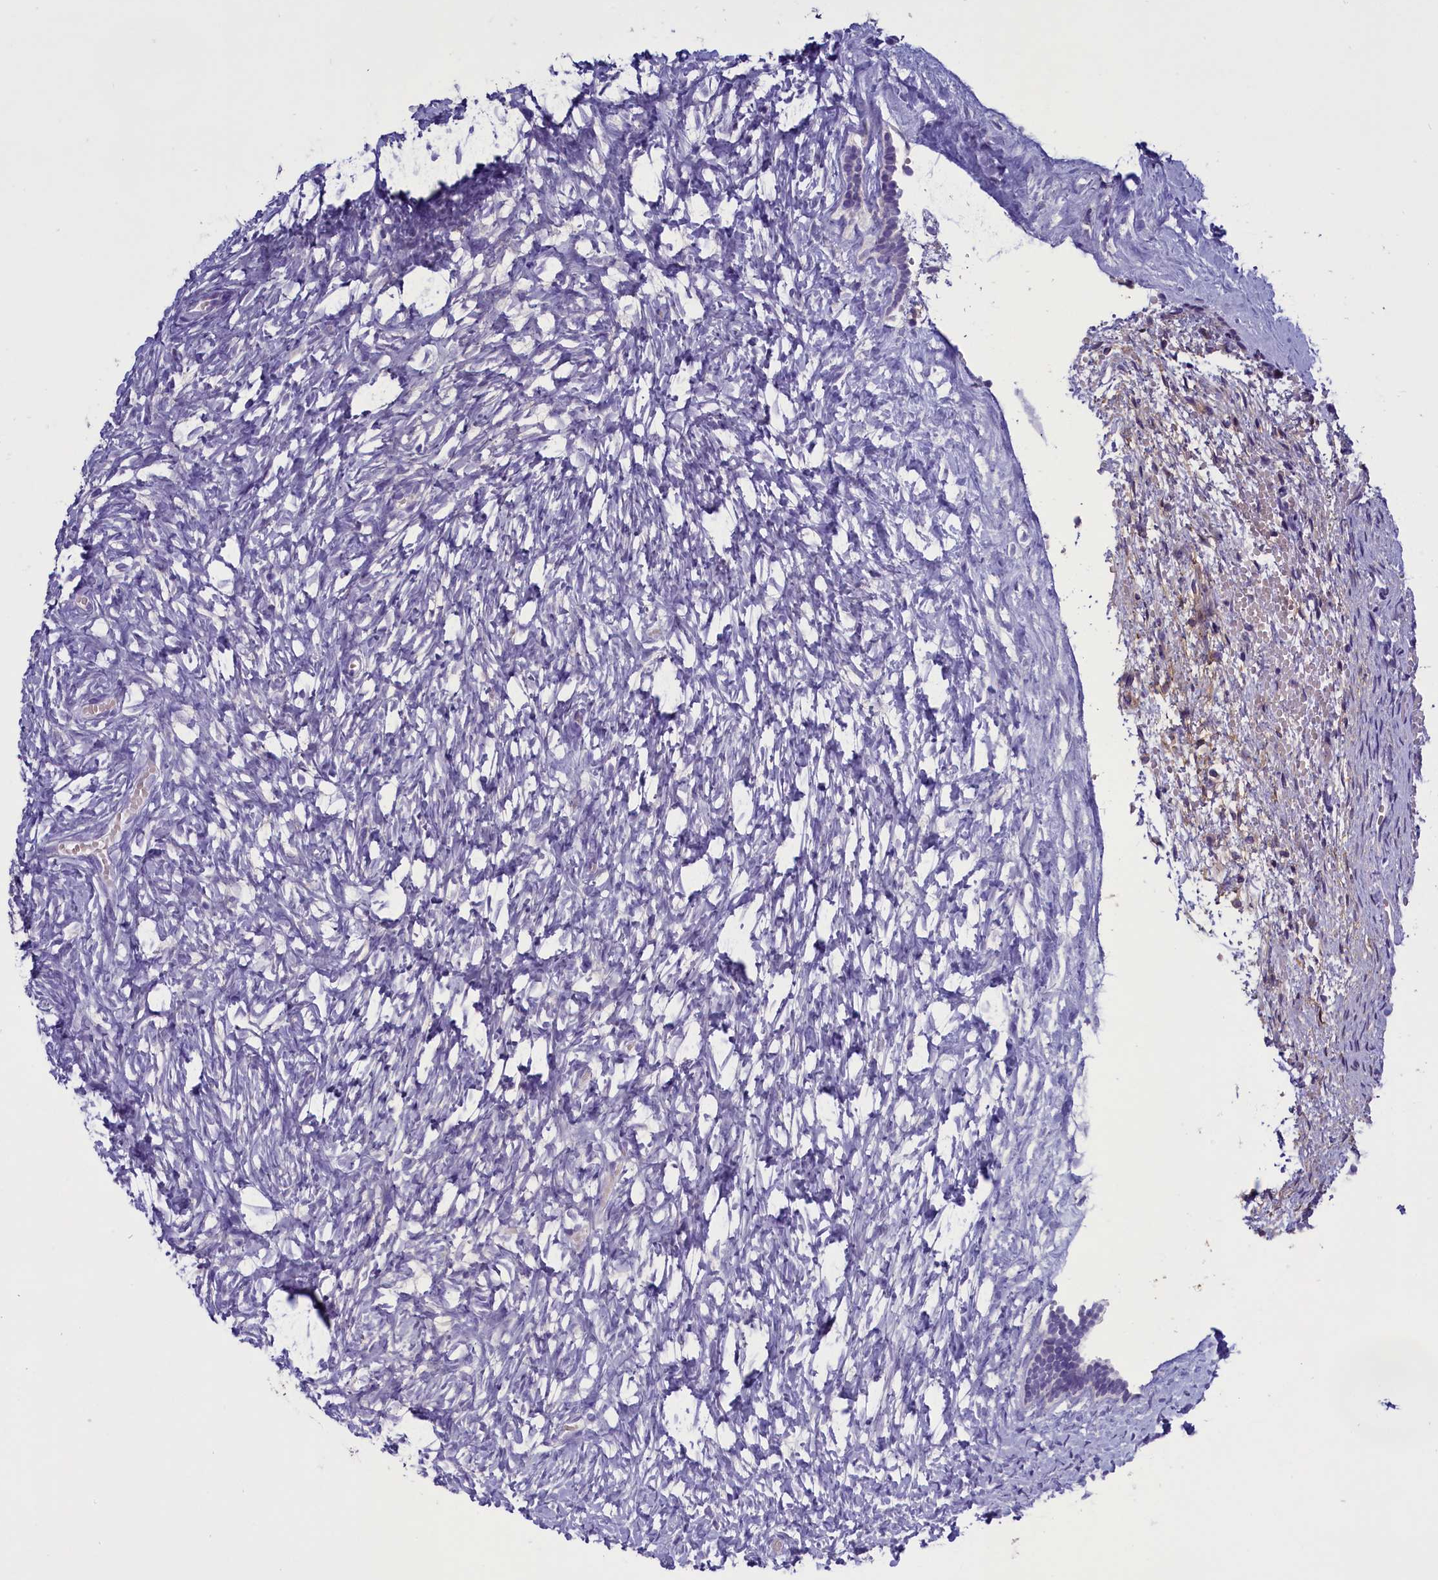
{"staining": {"intensity": "weak", "quantity": "<25%", "location": "cytoplasmic/membranous"}, "tissue": "ovary", "cell_type": "Ovarian stroma cells", "image_type": "normal", "snomed": [{"axis": "morphology", "description": "Normal tissue, NOS"}, {"axis": "topography", "description": "Ovary"}], "caption": "High magnification brightfield microscopy of normal ovary stained with DAB (brown) and counterstained with hematoxylin (blue): ovarian stroma cells show no significant expression. (DAB (3,3'-diaminobenzidine) immunohistochemistry, high magnification).", "gene": "ENPP6", "patient": {"sex": "female", "age": 35}}